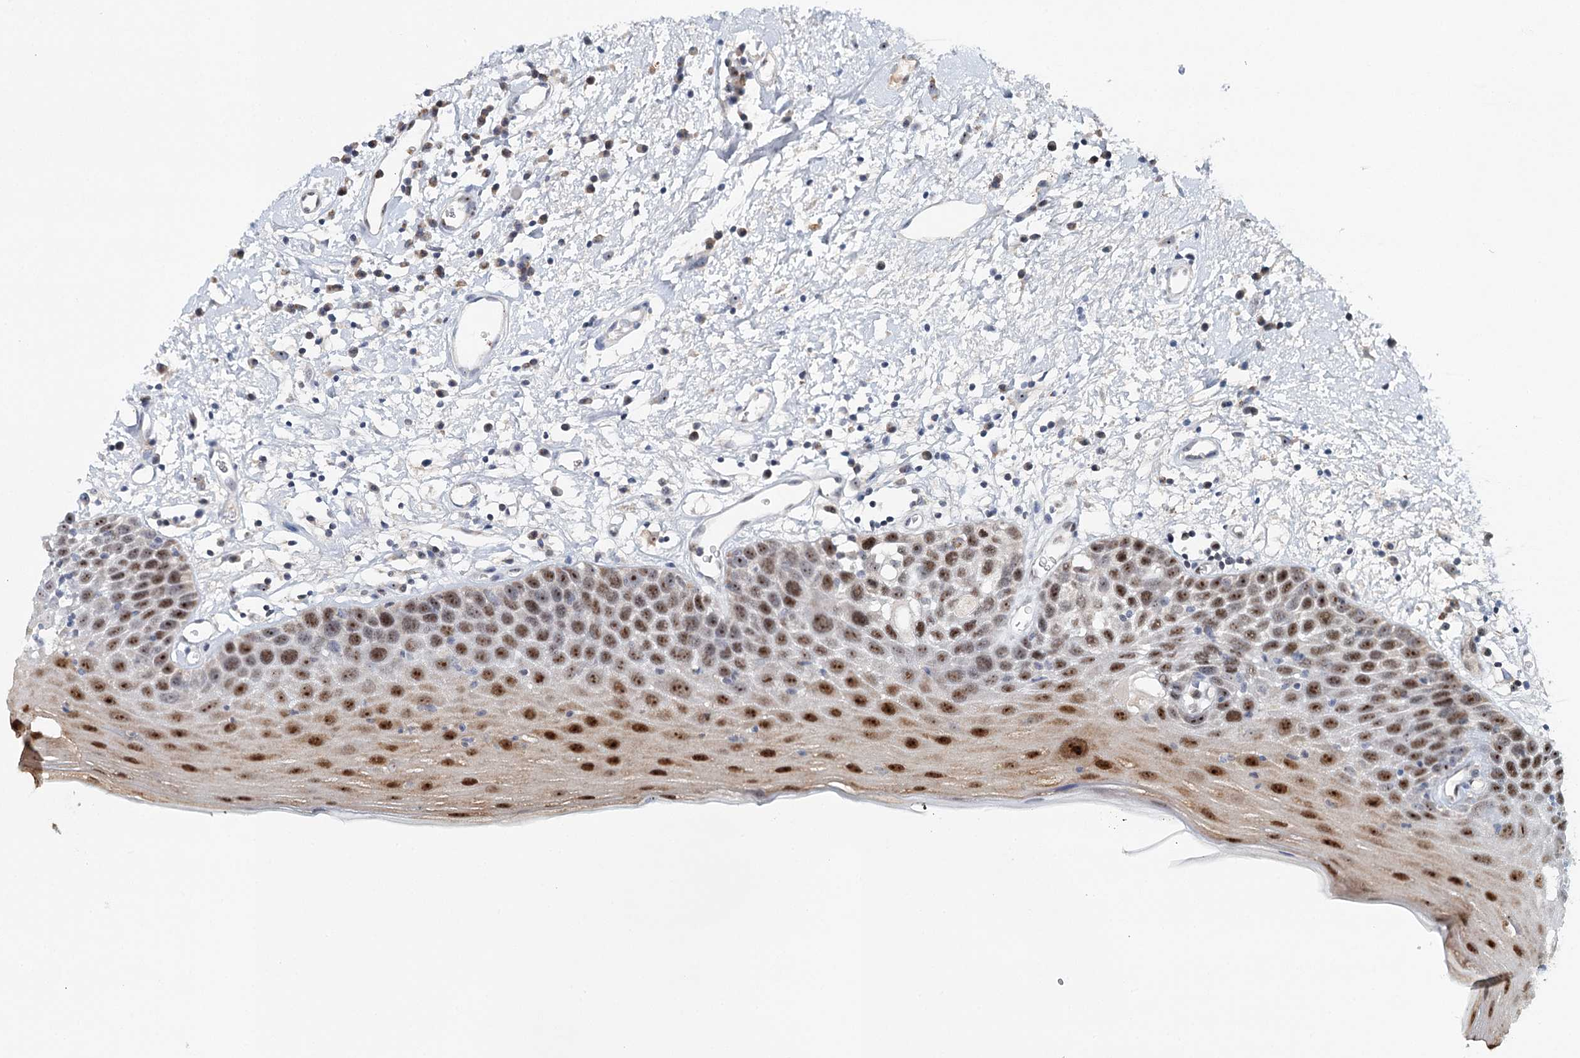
{"staining": {"intensity": "strong", "quantity": "<25%", "location": "nuclear"}, "tissue": "oral mucosa", "cell_type": "Squamous epithelial cells", "image_type": "normal", "snomed": [{"axis": "morphology", "description": "Normal tissue, NOS"}, {"axis": "topography", "description": "Oral tissue"}], "caption": "Strong nuclear staining for a protein is appreciated in approximately <25% of squamous epithelial cells of benign oral mucosa using IHC.", "gene": "RBM43", "patient": {"sex": "male", "age": 74}}